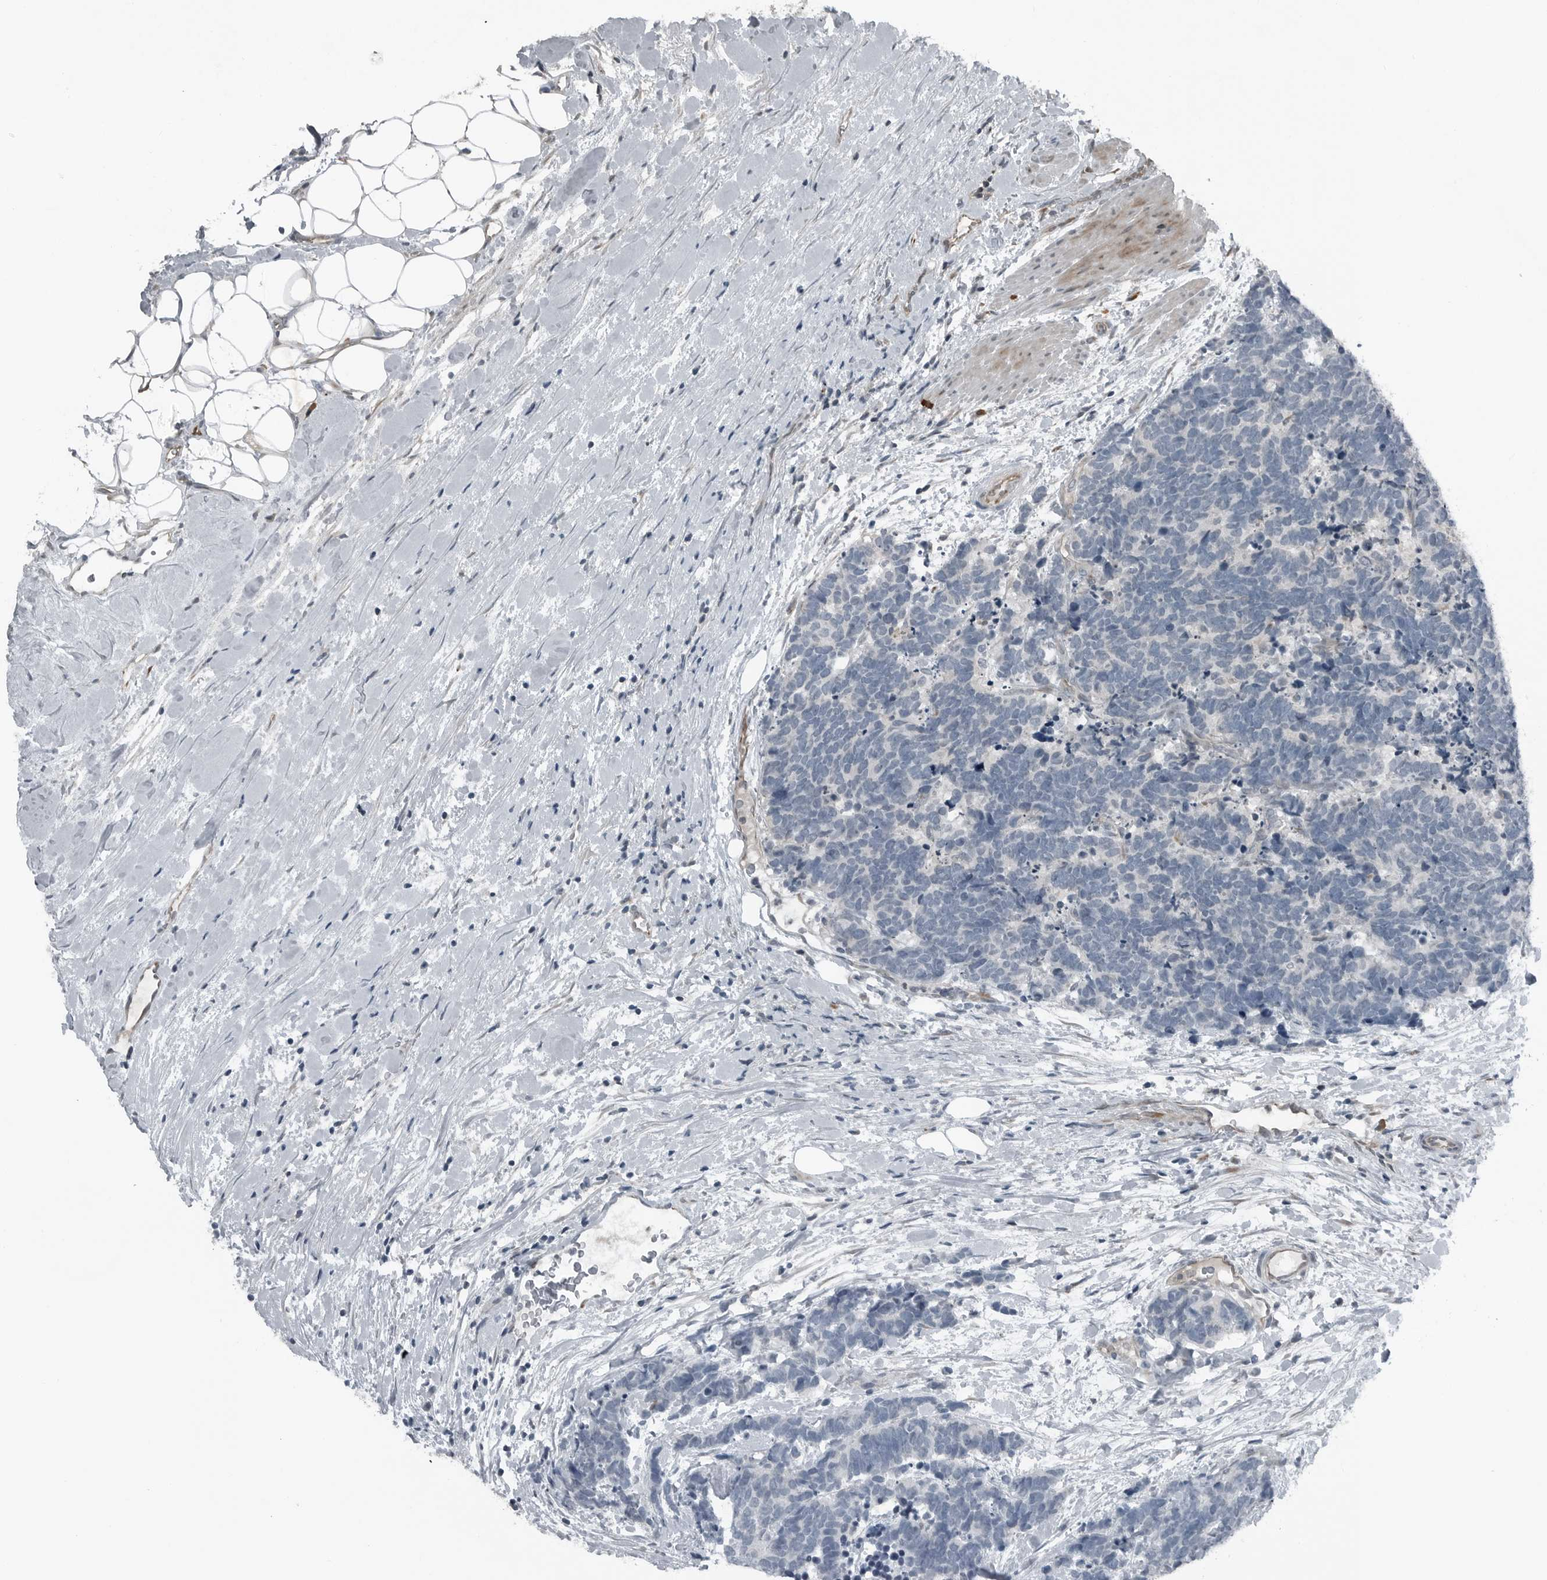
{"staining": {"intensity": "negative", "quantity": "none", "location": "none"}, "tissue": "carcinoid", "cell_type": "Tumor cells", "image_type": "cancer", "snomed": [{"axis": "morphology", "description": "Carcinoma, NOS"}, {"axis": "morphology", "description": "Carcinoid, malignant, NOS"}, {"axis": "topography", "description": "Urinary bladder"}], "caption": "Tumor cells show no significant positivity in carcinoma.", "gene": "GAK", "patient": {"sex": "male", "age": 57}}